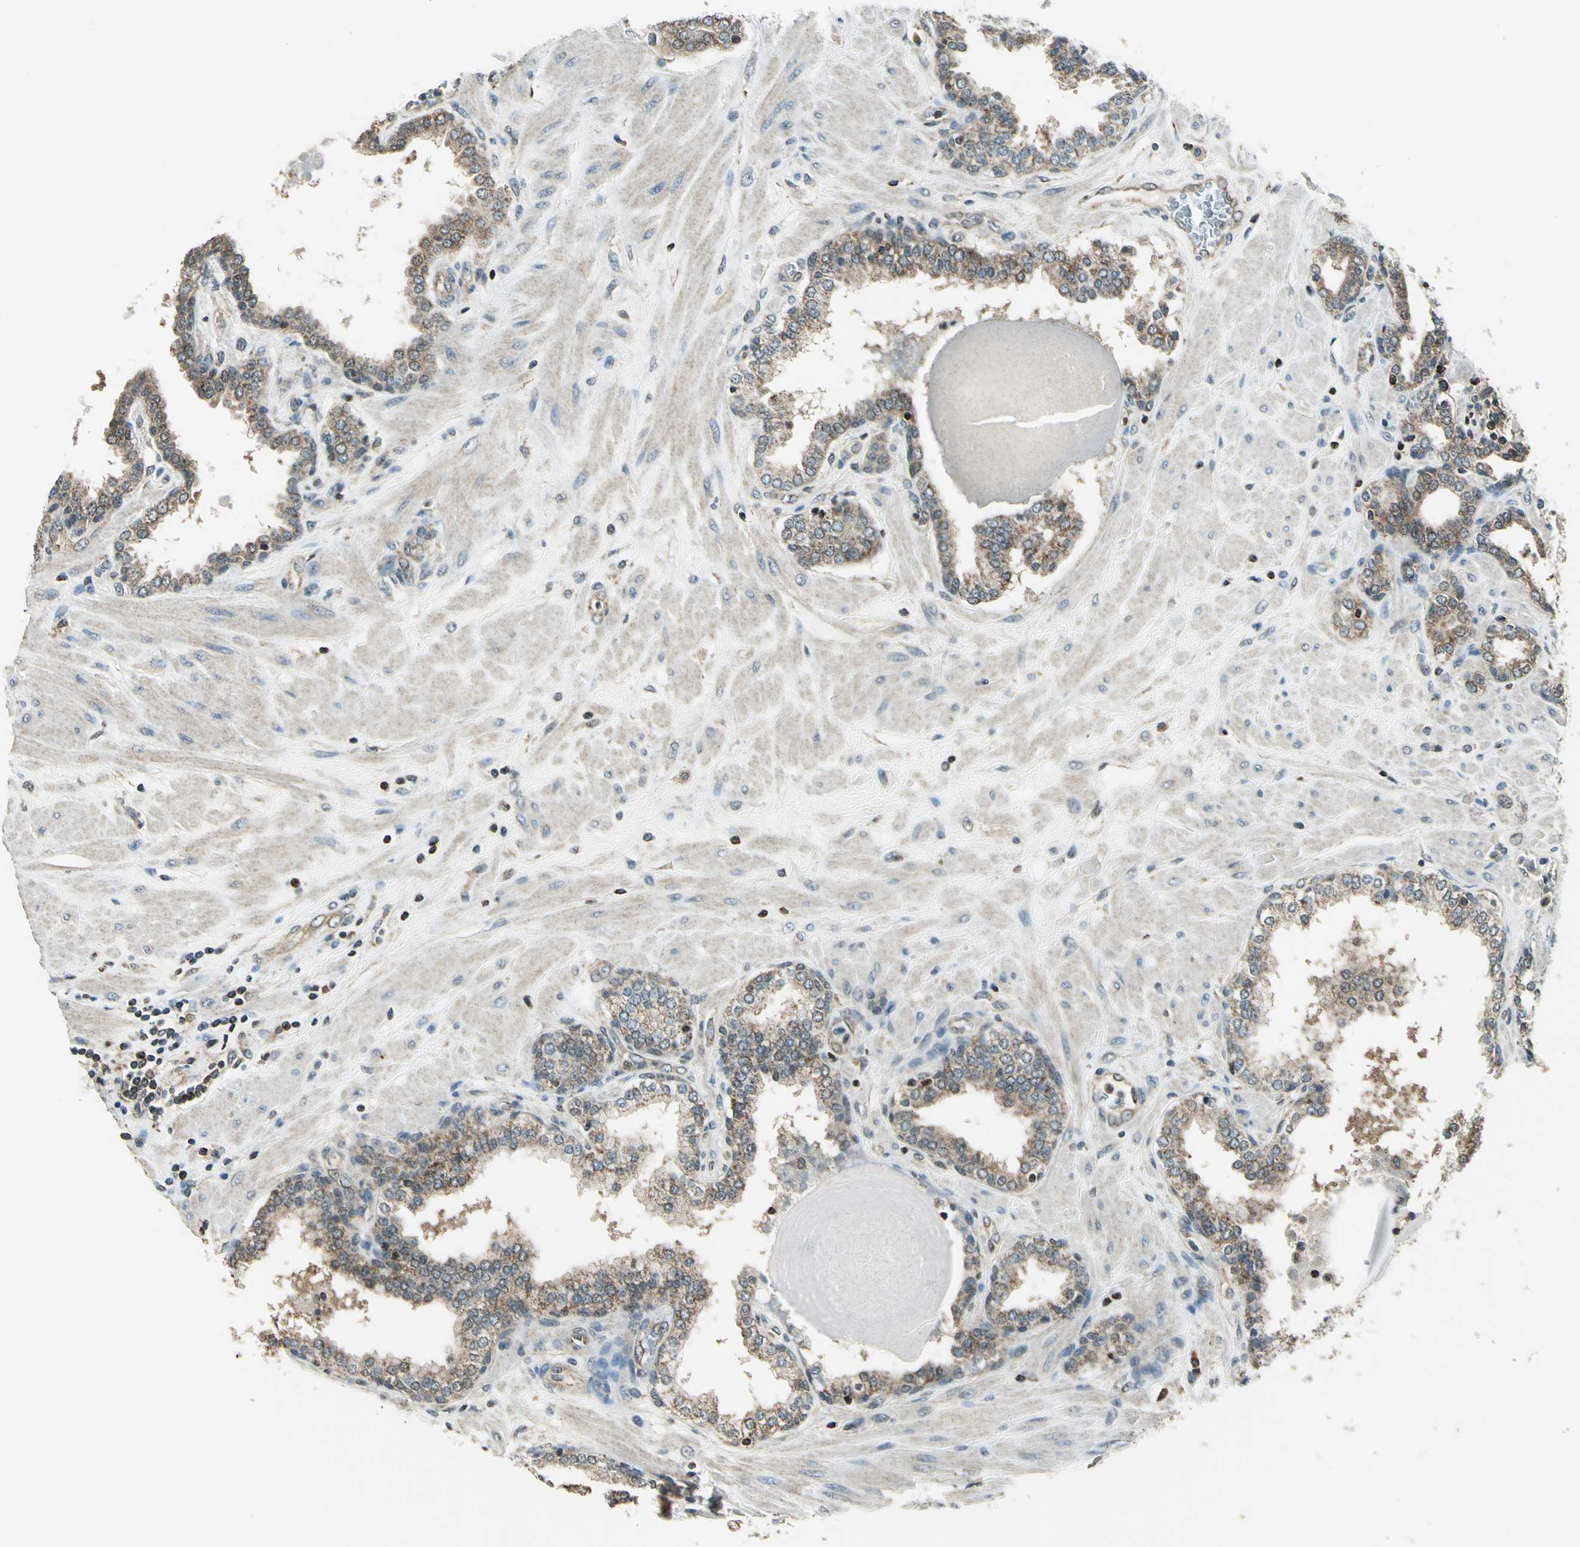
{"staining": {"intensity": "moderate", "quantity": ">75%", "location": "cytoplasmic/membranous"}, "tissue": "prostate", "cell_type": "Glandular cells", "image_type": "normal", "snomed": [{"axis": "morphology", "description": "Normal tissue, NOS"}, {"axis": "topography", "description": "Prostate"}], "caption": "Immunohistochemistry (IHC) of normal human prostate displays medium levels of moderate cytoplasmic/membranous staining in approximately >75% of glandular cells. (DAB = brown stain, brightfield microscopy at high magnification).", "gene": "NUDT2", "patient": {"sex": "male", "age": 51}}